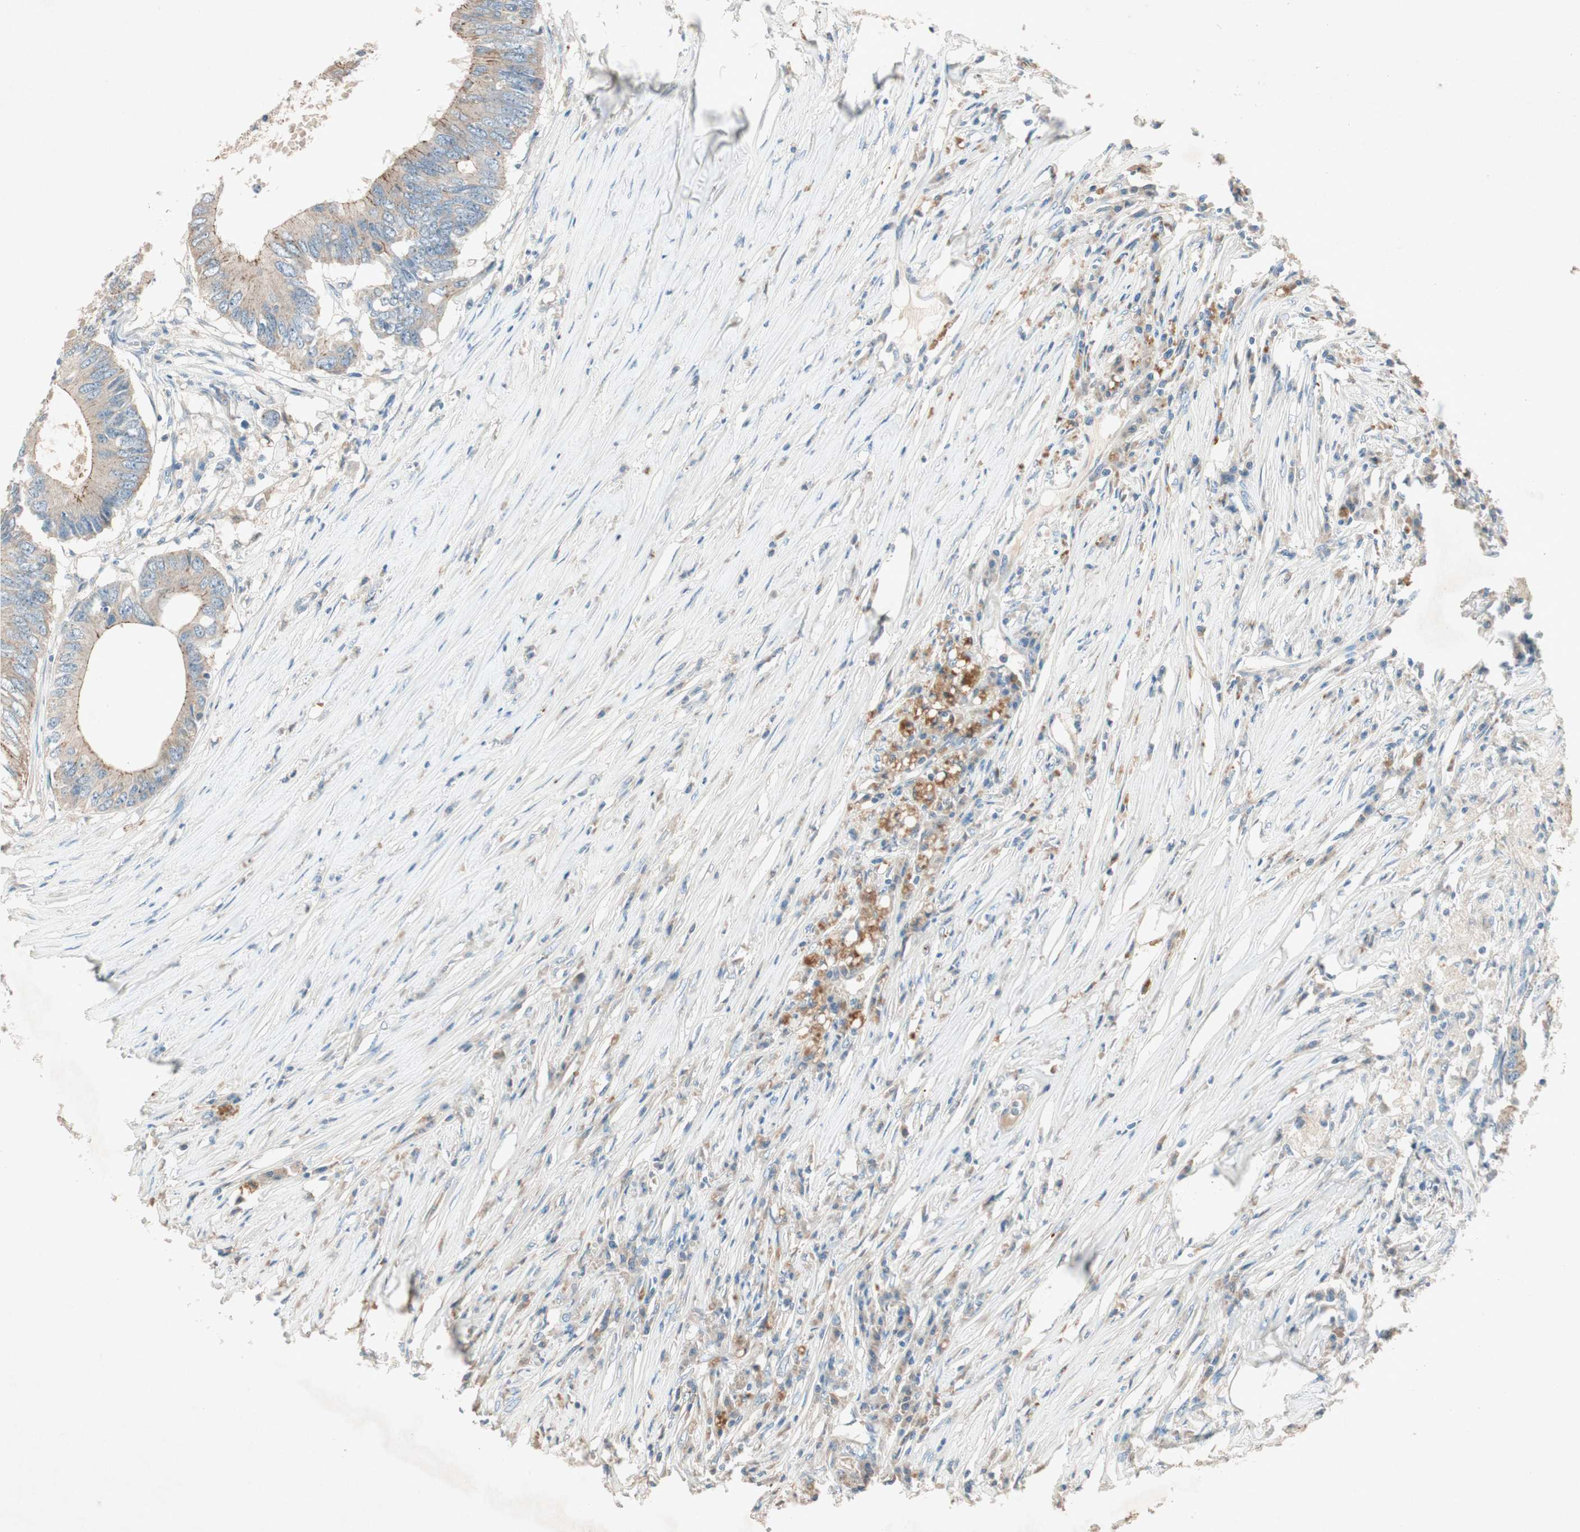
{"staining": {"intensity": "weak", "quantity": ">75%", "location": "cytoplasmic/membranous"}, "tissue": "colorectal cancer", "cell_type": "Tumor cells", "image_type": "cancer", "snomed": [{"axis": "morphology", "description": "Adenocarcinoma, NOS"}, {"axis": "topography", "description": "Colon"}], "caption": "A histopathology image of adenocarcinoma (colorectal) stained for a protein shows weak cytoplasmic/membranous brown staining in tumor cells. The protein is shown in brown color, while the nuclei are stained blue.", "gene": "NKAIN1", "patient": {"sex": "male", "age": 71}}